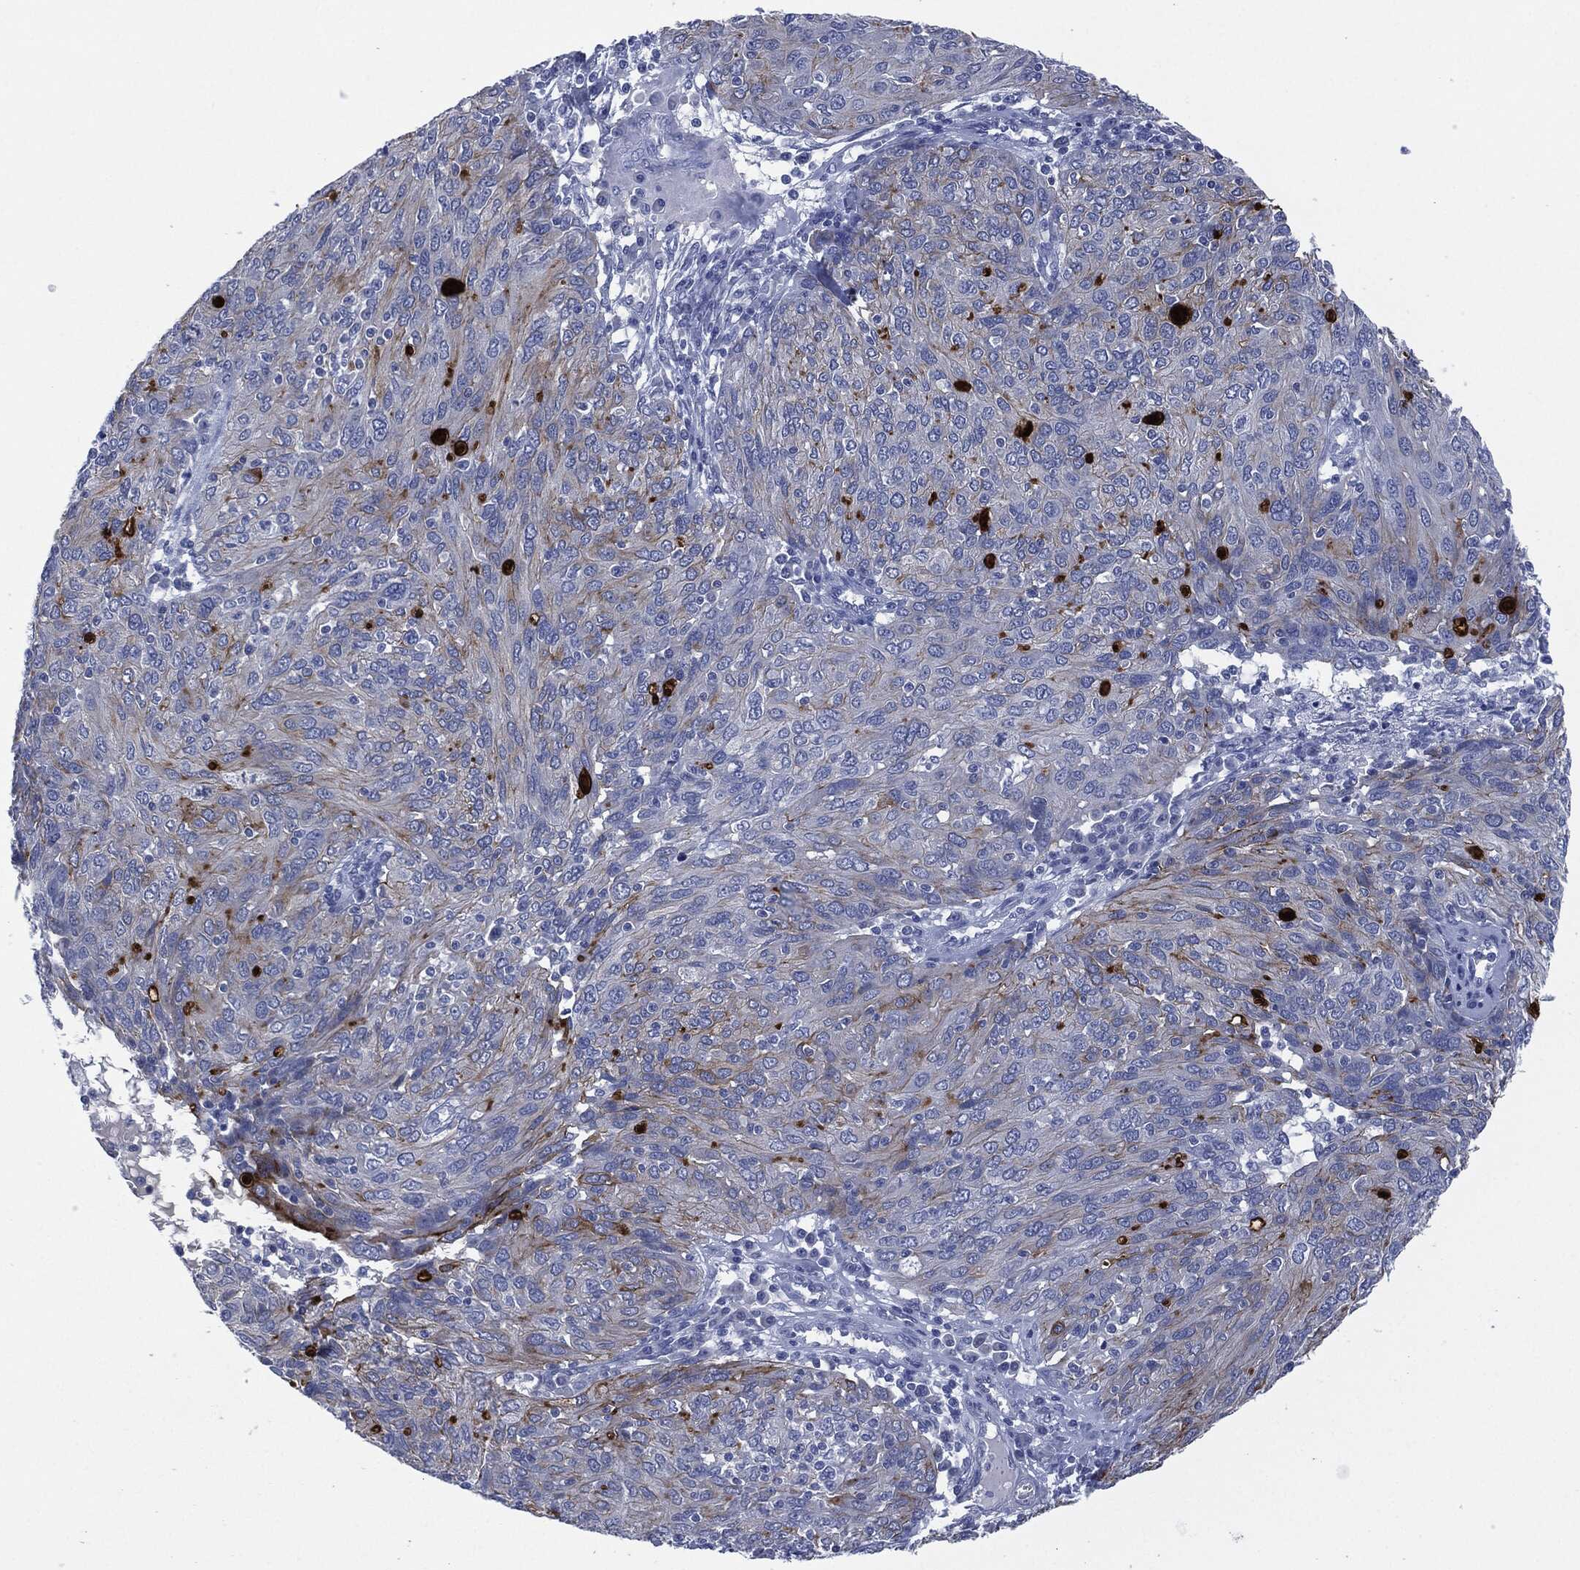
{"staining": {"intensity": "strong", "quantity": "<25%", "location": "cytoplasmic/membranous"}, "tissue": "ovarian cancer", "cell_type": "Tumor cells", "image_type": "cancer", "snomed": [{"axis": "morphology", "description": "Carcinoma, endometroid"}, {"axis": "topography", "description": "Ovary"}], "caption": "Strong cytoplasmic/membranous staining is seen in about <25% of tumor cells in ovarian cancer. The staining is performed using DAB (3,3'-diaminobenzidine) brown chromogen to label protein expression. The nuclei are counter-stained blue using hematoxylin.", "gene": "MUC16", "patient": {"sex": "female", "age": 50}}